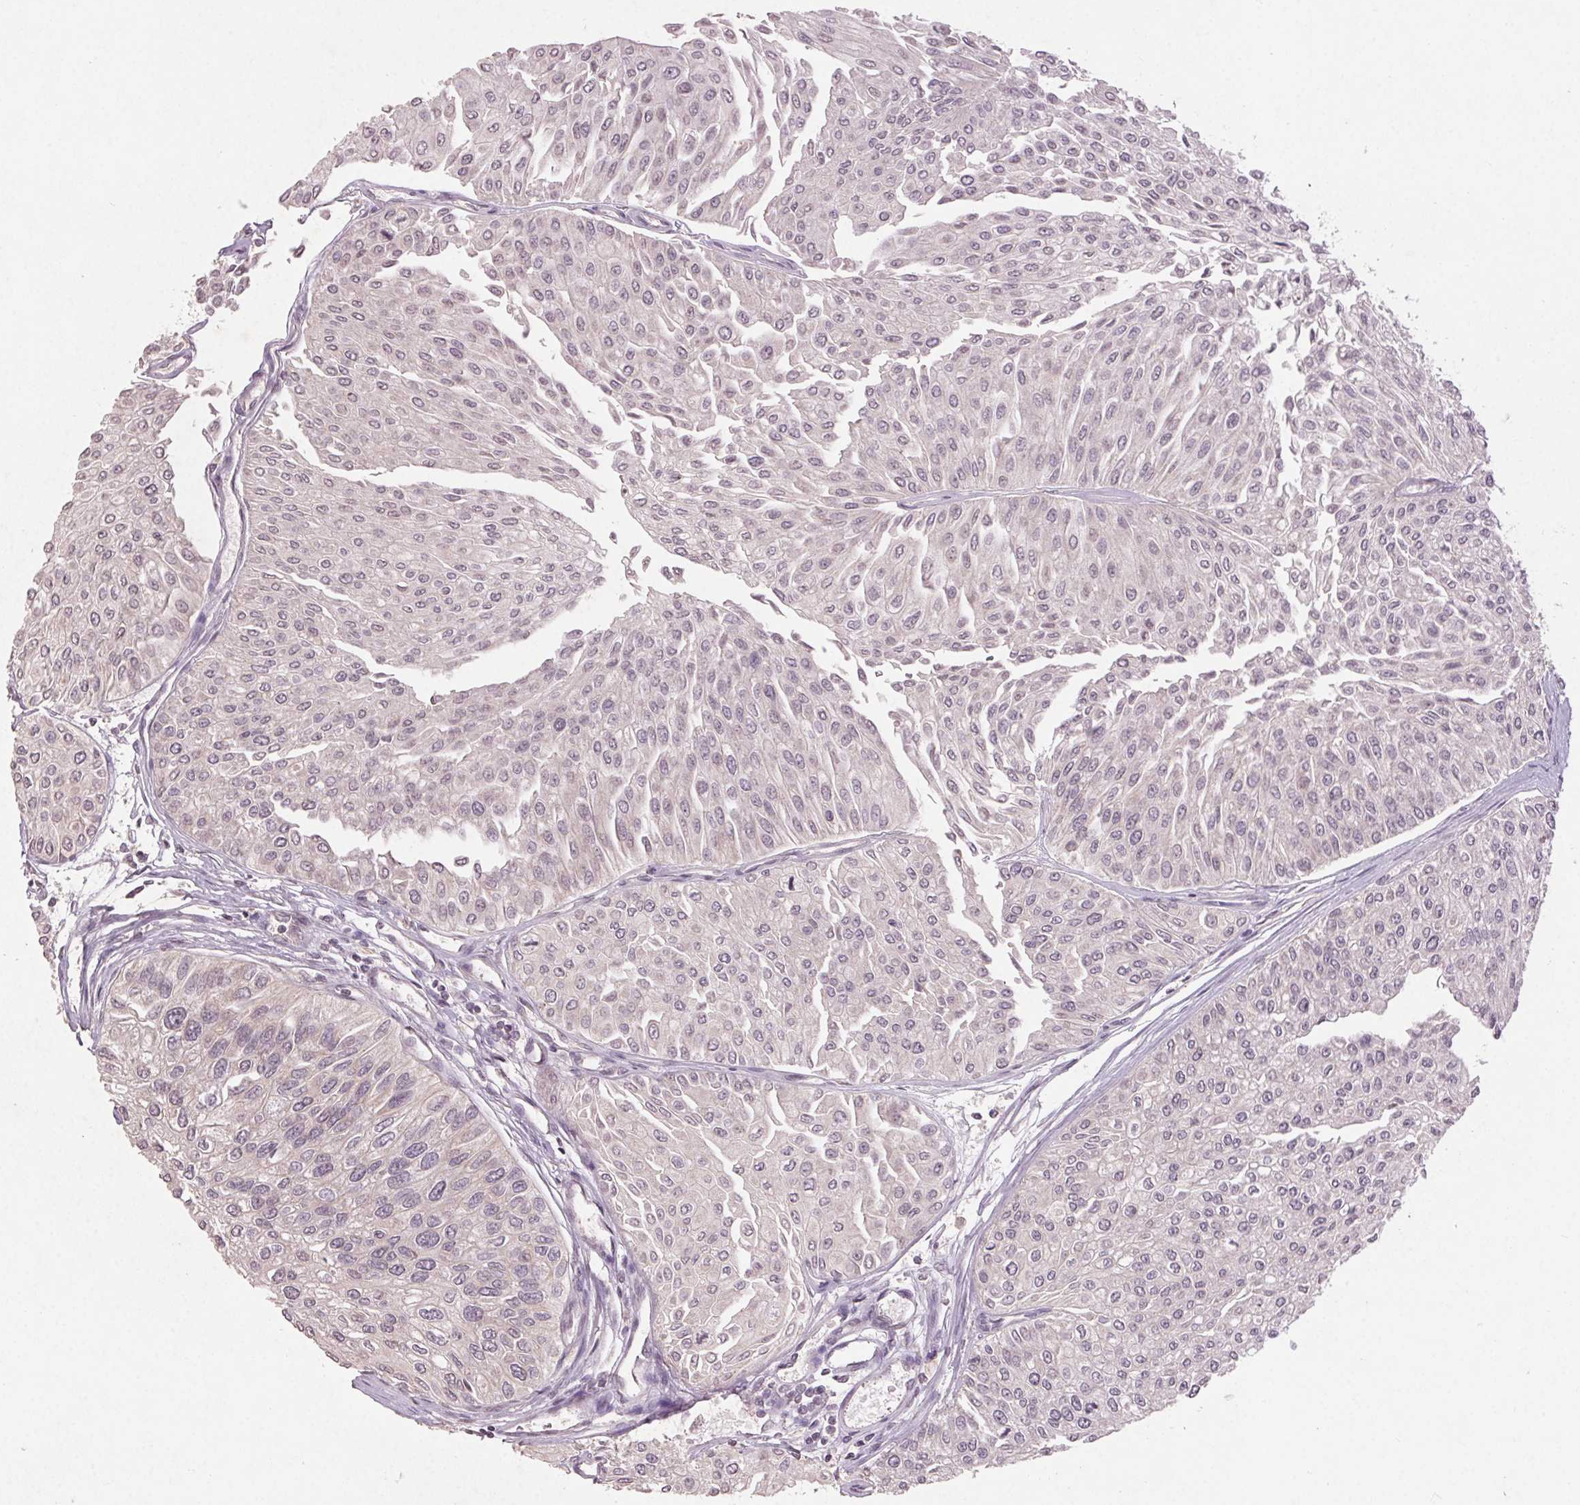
{"staining": {"intensity": "negative", "quantity": "none", "location": "none"}, "tissue": "urothelial cancer", "cell_type": "Tumor cells", "image_type": "cancer", "snomed": [{"axis": "morphology", "description": "Urothelial carcinoma, NOS"}, {"axis": "topography", "description": "Urinary bladder"}], "caption": "Tumor cells show no significant expression in transitional cell carcinoma. The staining was performed using DAB to visualize the protein expression in brown, while the nuclei were stained in blue with hematoxylin (Magnification: 20x).", "gene": "KLRC3", "patient": {"sex": "male", "age": 67}}